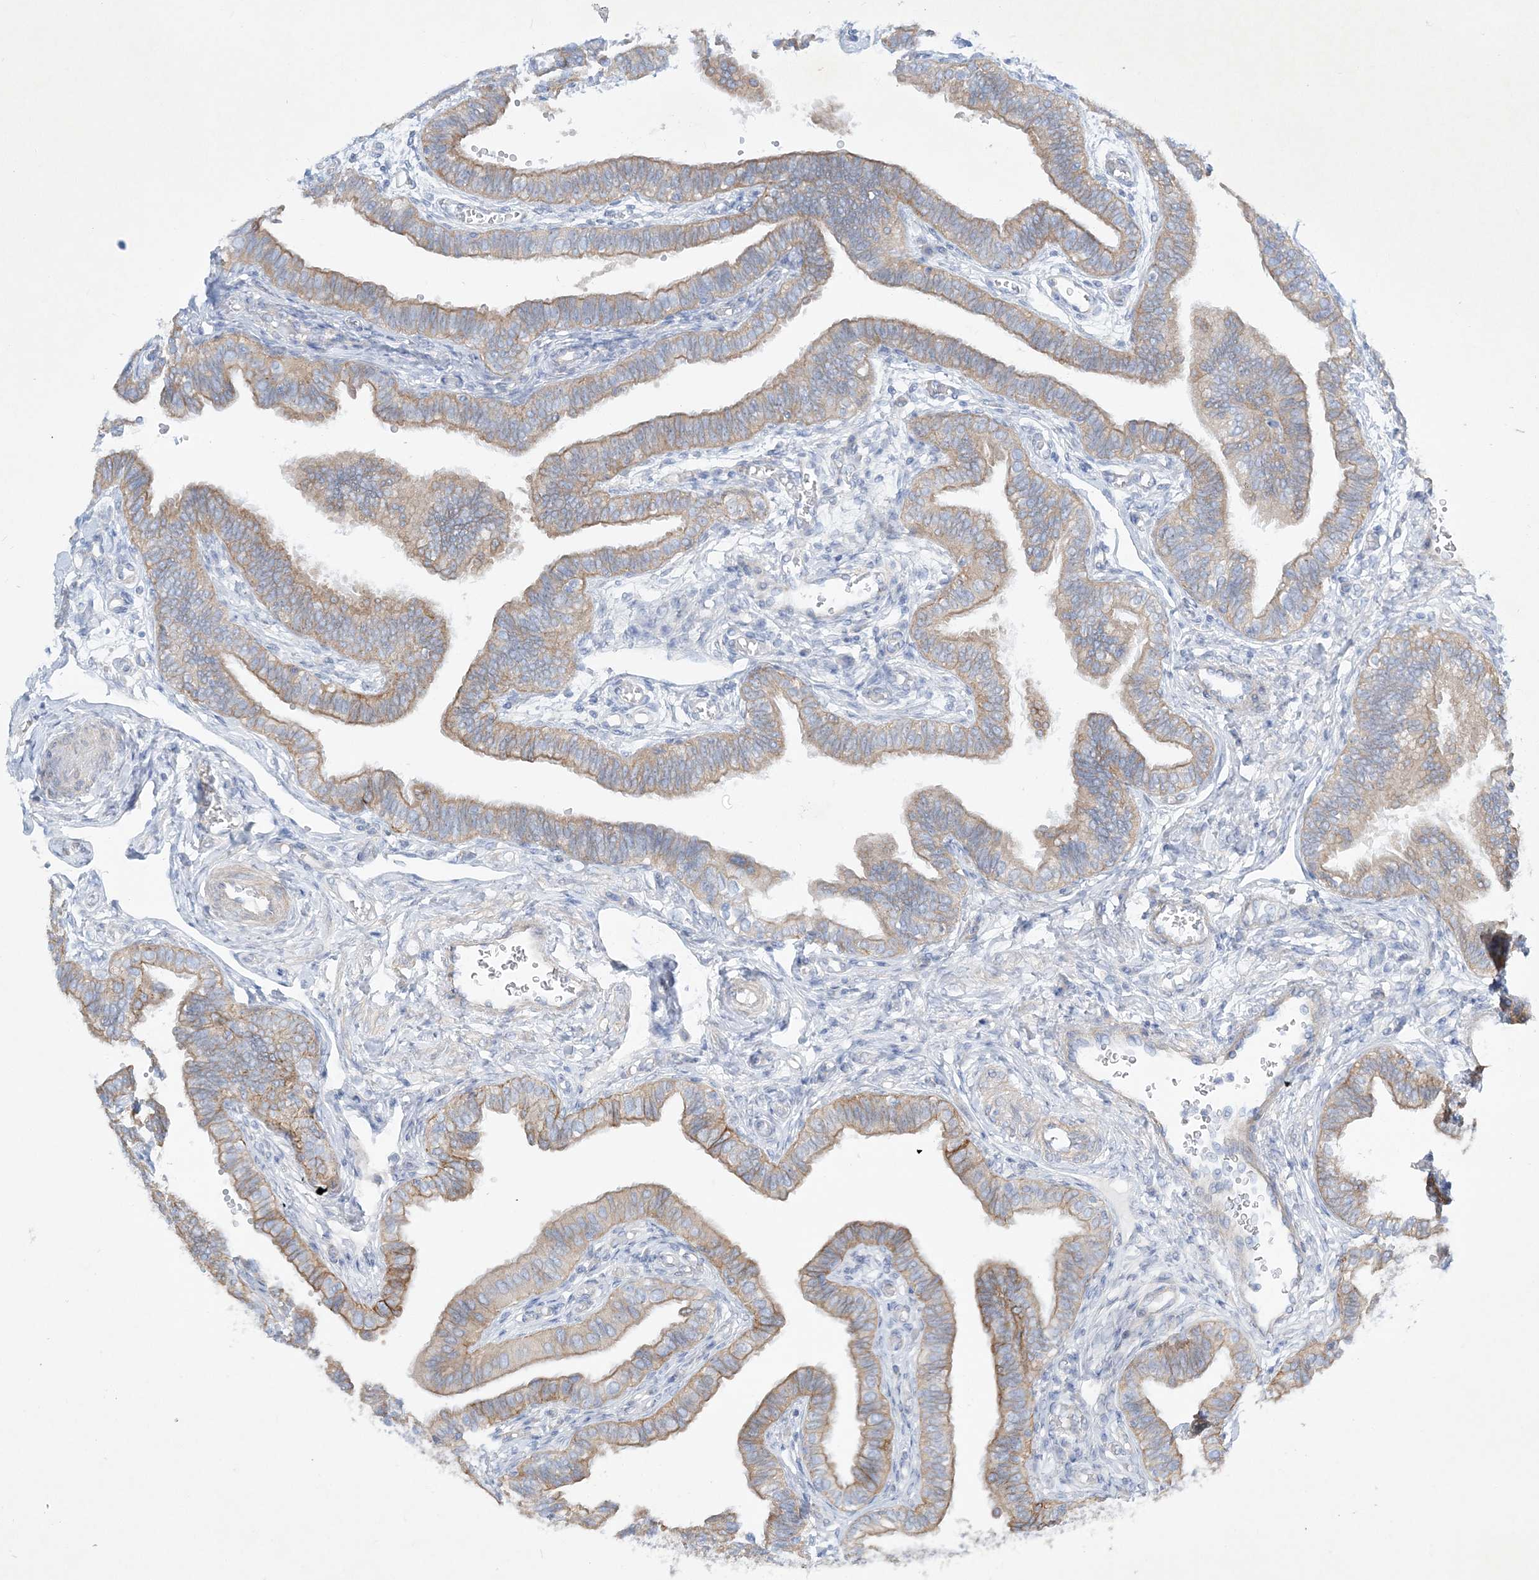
{"staining": {"intensity": "weak", "quantity": "25%-75%", "location": "cytoplasmic/membranous"}, "tissue": "fallopian tube", "cell_type": "Glandular cells", "image_type": "normal", "snomed": [{"axis": "morphology", "description": "Normal tissue, NOS"}, {"axis": "topography", "description": "Fallopian tube"}], "caption": "Immunohistochemical staining of unremarkable fallopian tube exhibits 25%-75% levels of weak cytoplasmic/membranous protein positivity in about 25%-75% of glandular cells. The staining was performed using DAB, with brown indicating positive protein expression. Nuclei are stained blue with hematoxylin.", "gene": "FARSB", "patient": {"sex": "female", "age": 39}}